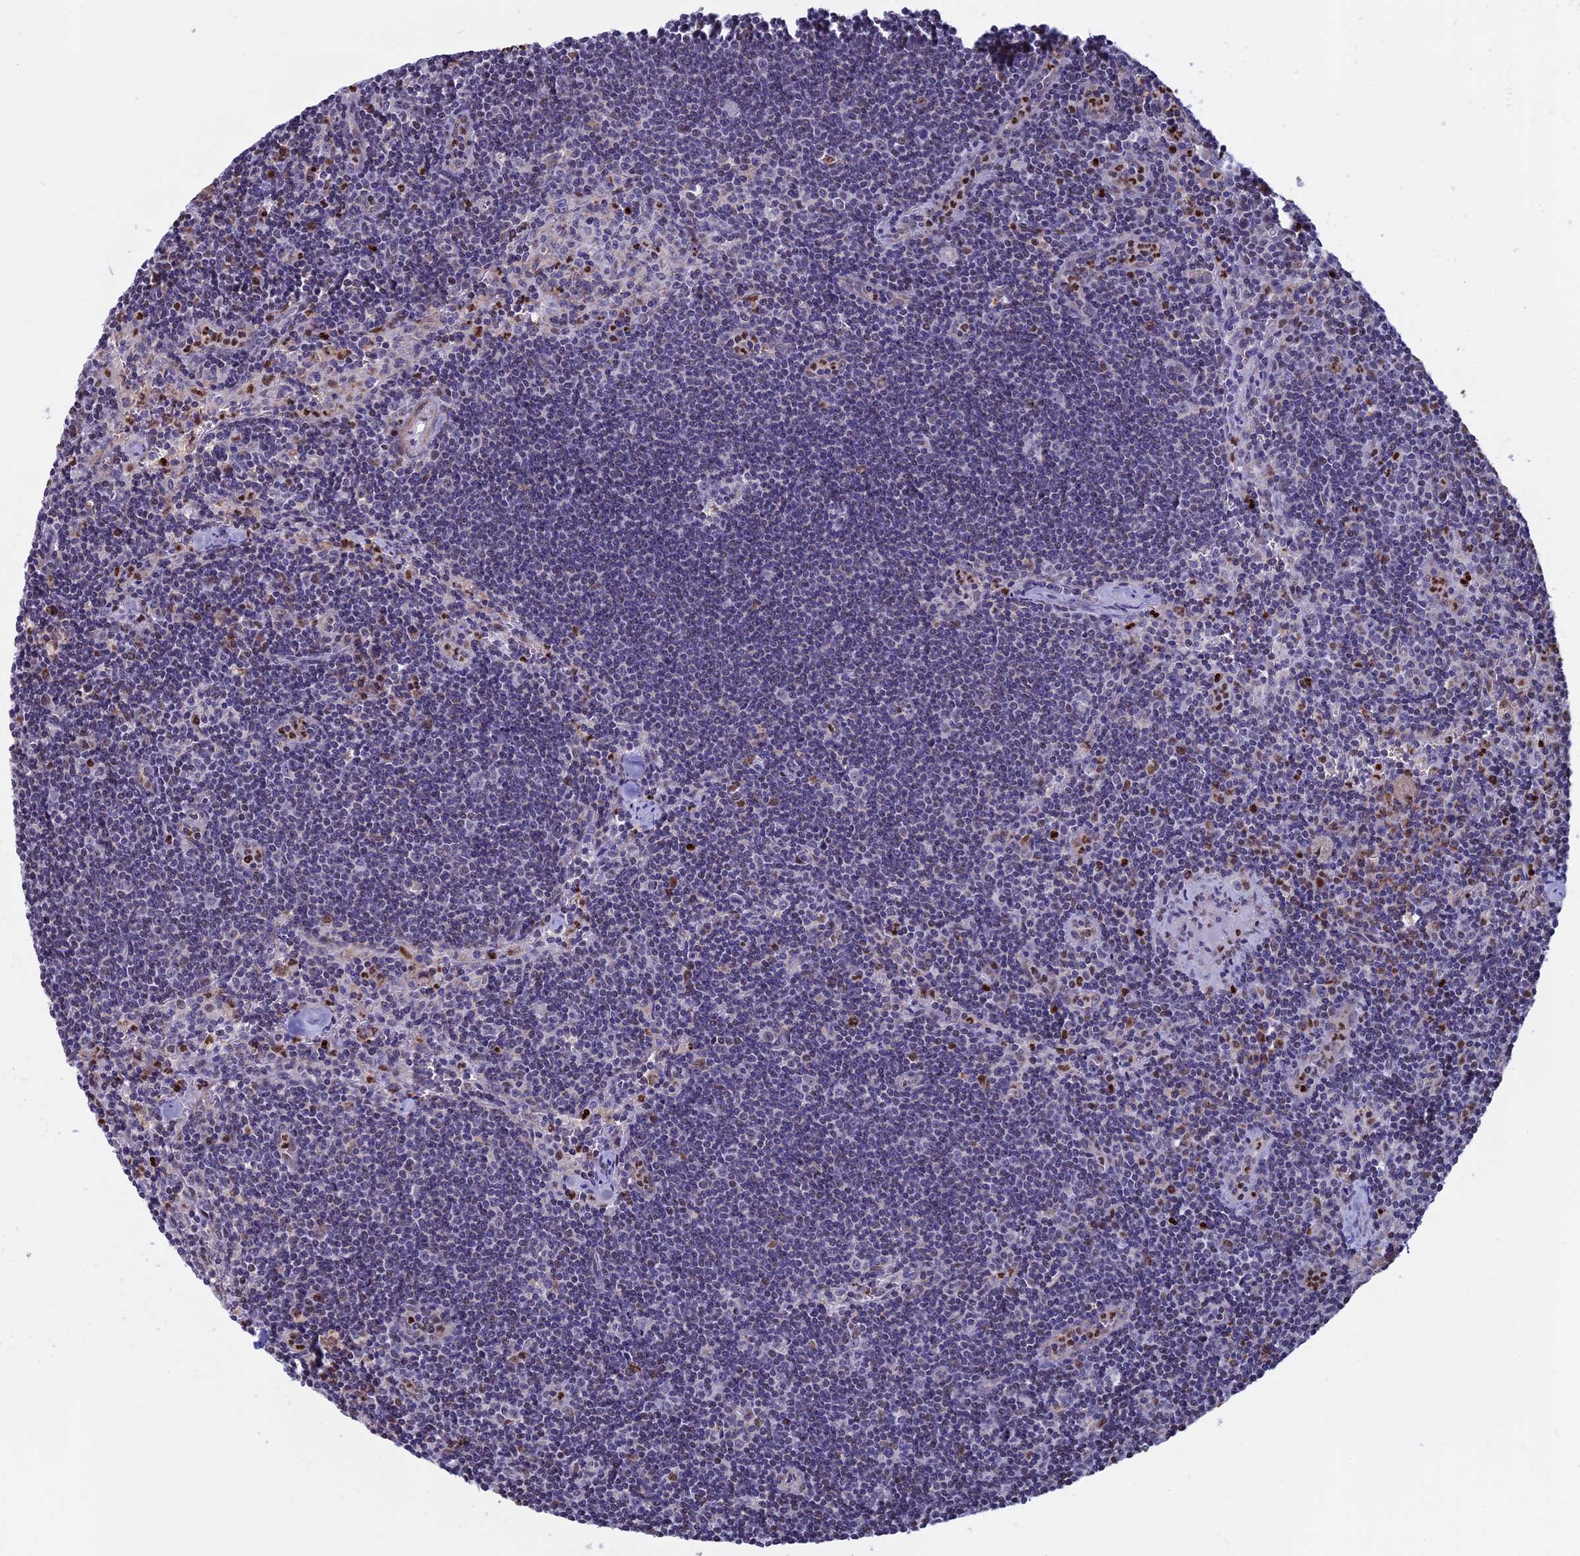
{"staining": {"intensity": "negative", "quantity": "none", "location": "none"}, "tissue": "lymph node", "cell_type": "Germinal center cells", "image_type": "normal", "snomed": [{"axis": "morphology", "description": "Normal tissue, NOS"}, {"axis": "topography", "description": "Lymph node"}], "caption": "Immunohistochemistry (IHC) micrograph of benign lymph node: human lymph node stained with DAB (3,3'-diaminobenzidine) exhibits no significant protein positivity in germinal center cells.", "gene": "ACSS1", "patient": {"sex": "female", "age": 32}}